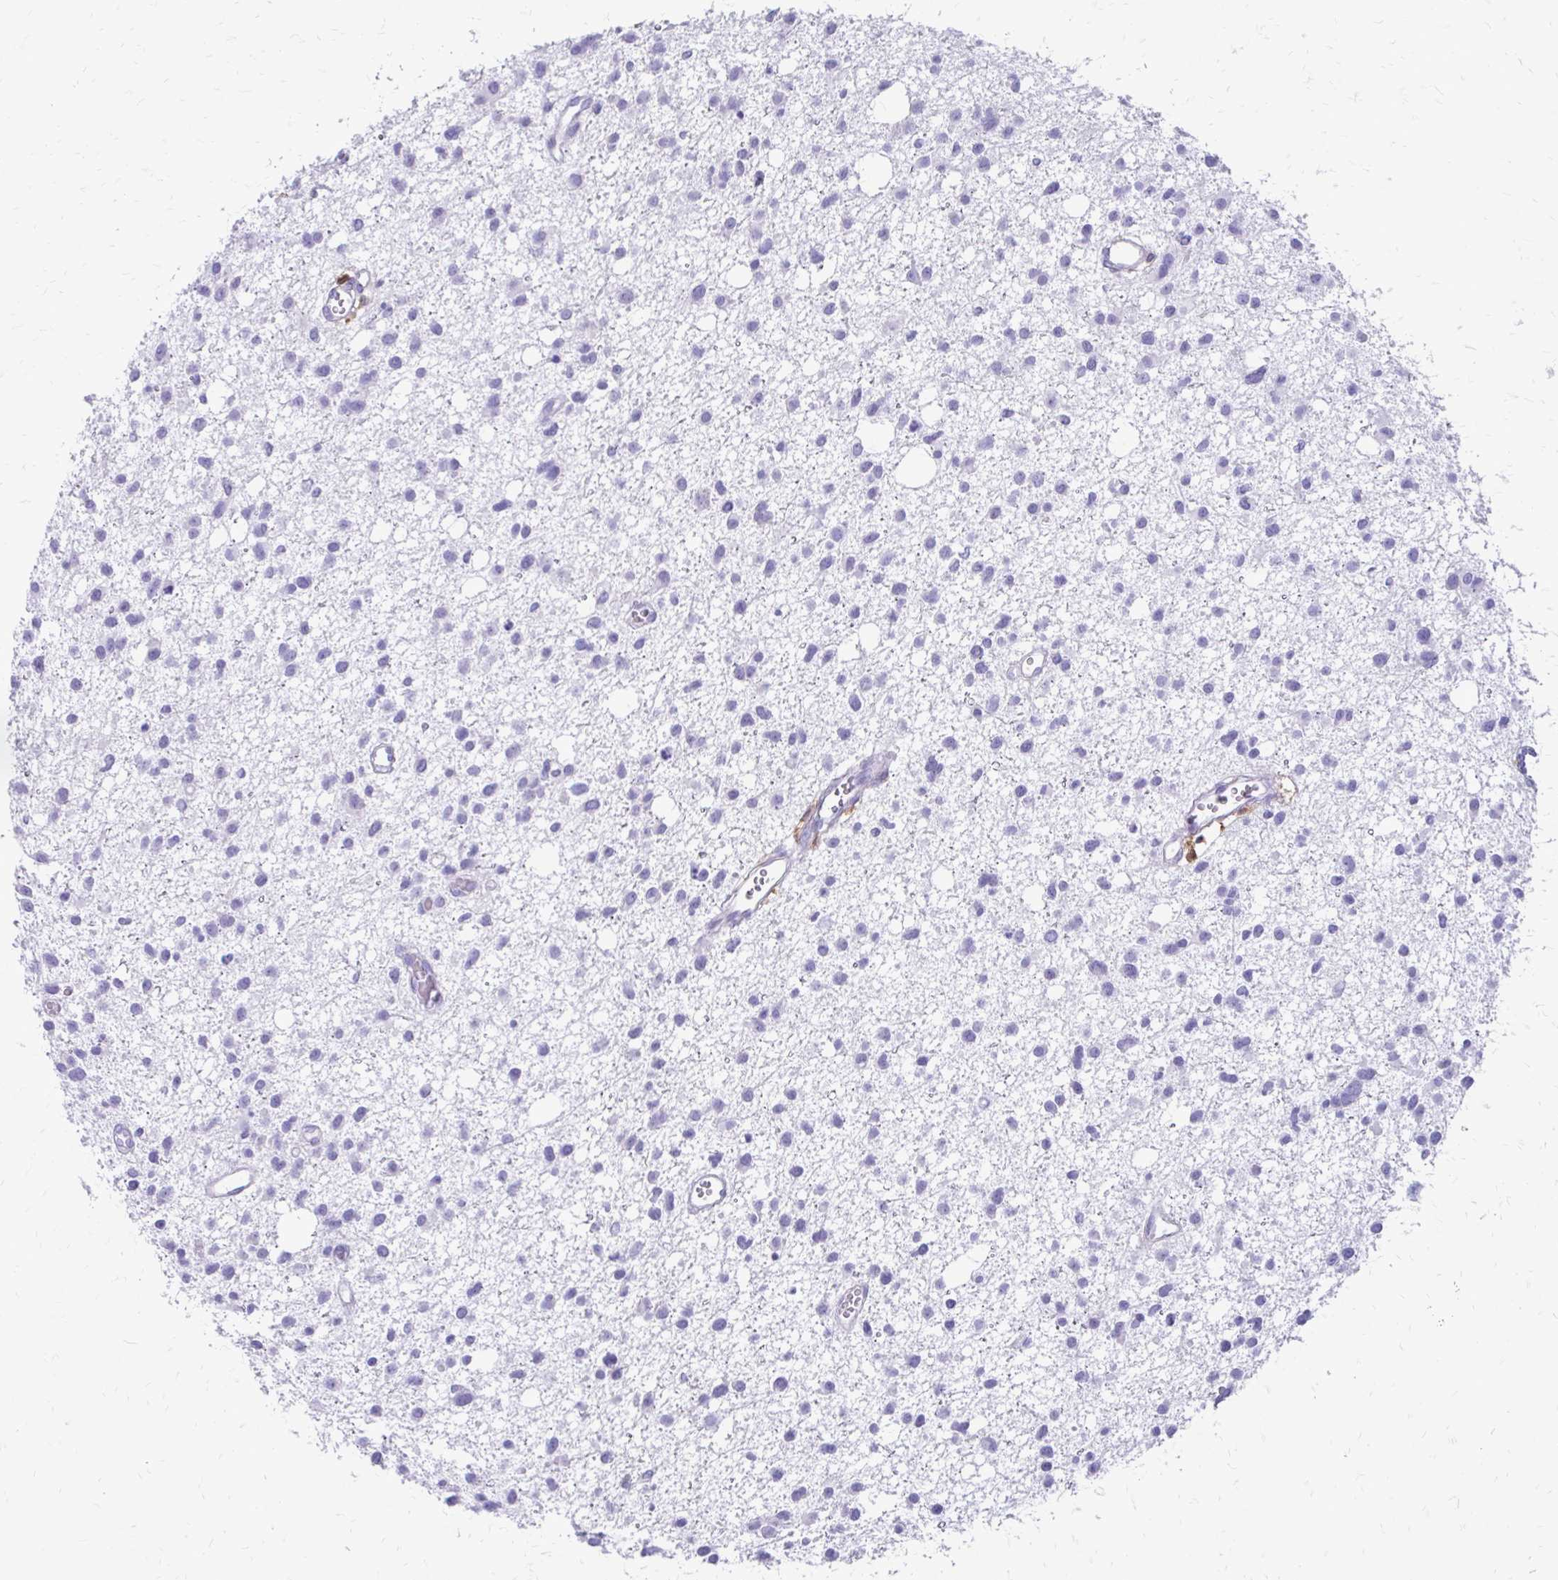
{"staining": {"intensity": "negative", "quantity": "none", "location": "none"}, "tissue": "glioma", "cell_type": "Tumor cells", "image_type": "cancer", "snomed": [{"axis": "morphology", "description": "Glioma, malignant, High grade"}, {"axis": "topography", "description": "Brain"}], "caption": "High power microscopy image of an immunohistochemistry (IHC) histopathology image of glioma, revealing no significant staining in tumor cells.", "gene": "SIGLEC11", "patient": {"sex": "male", "age": 23}}